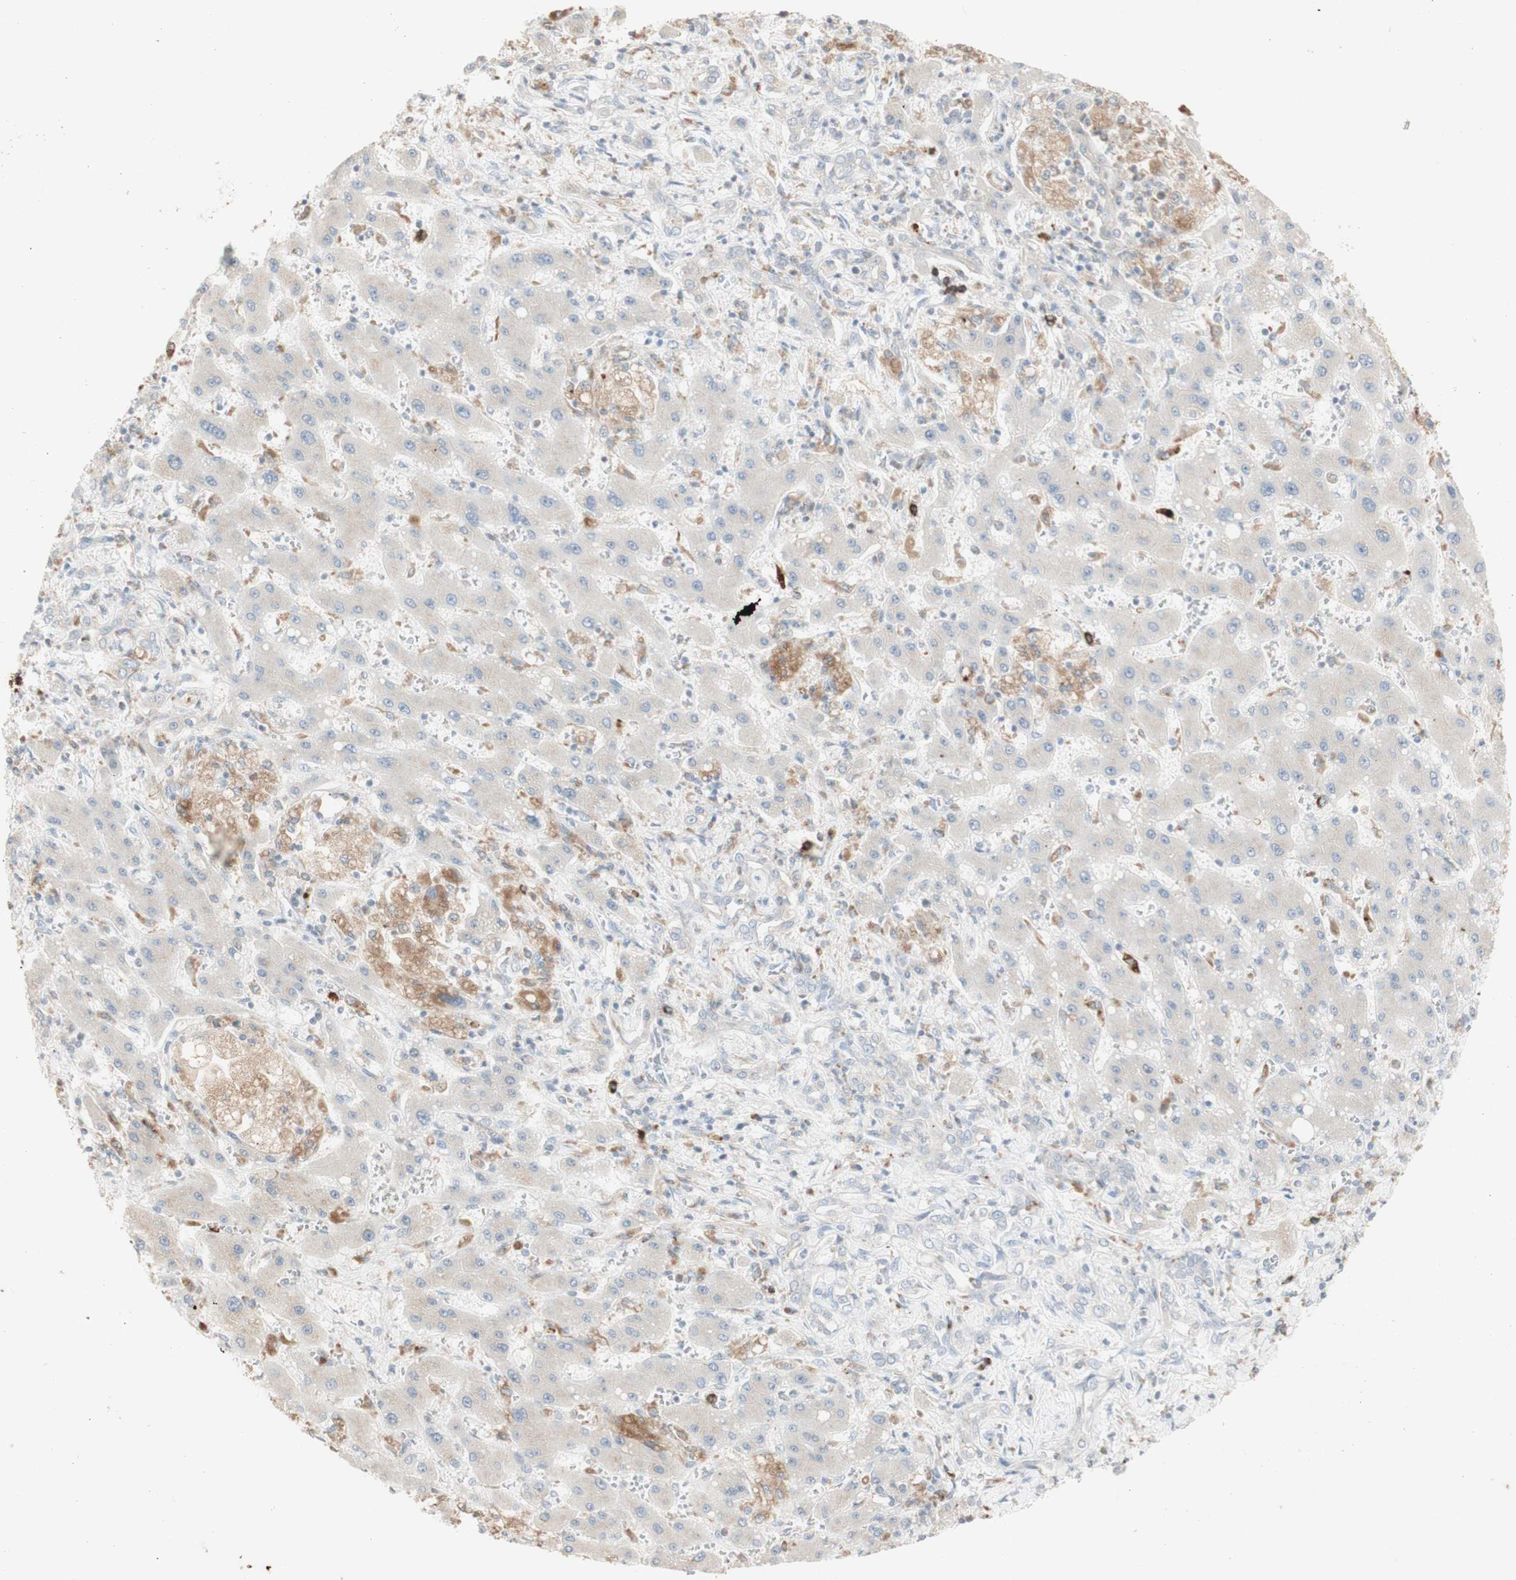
{"staining": {"intensity": "moderate", "quantity": "<25%", "location": "cytoplasmic/membranous"}, "tissue": "liver cancer", "cell_type": "Tumor cells", "image_type": "cancer", "snomed": [{"axis": "morphology", "description": "Cholangiocarcinoma"}, {"axis": "topography", "description": "Liver"}], "caption": "Human liver cancer (cholangiocarcinoma) stained for a protein (brown) reveals moderate cytoplasmic/membranous positive positivity in about <25% of tumor cells.", "gene": "ATP6V1B1", "patient": {"sex": "male", "age": 50}}